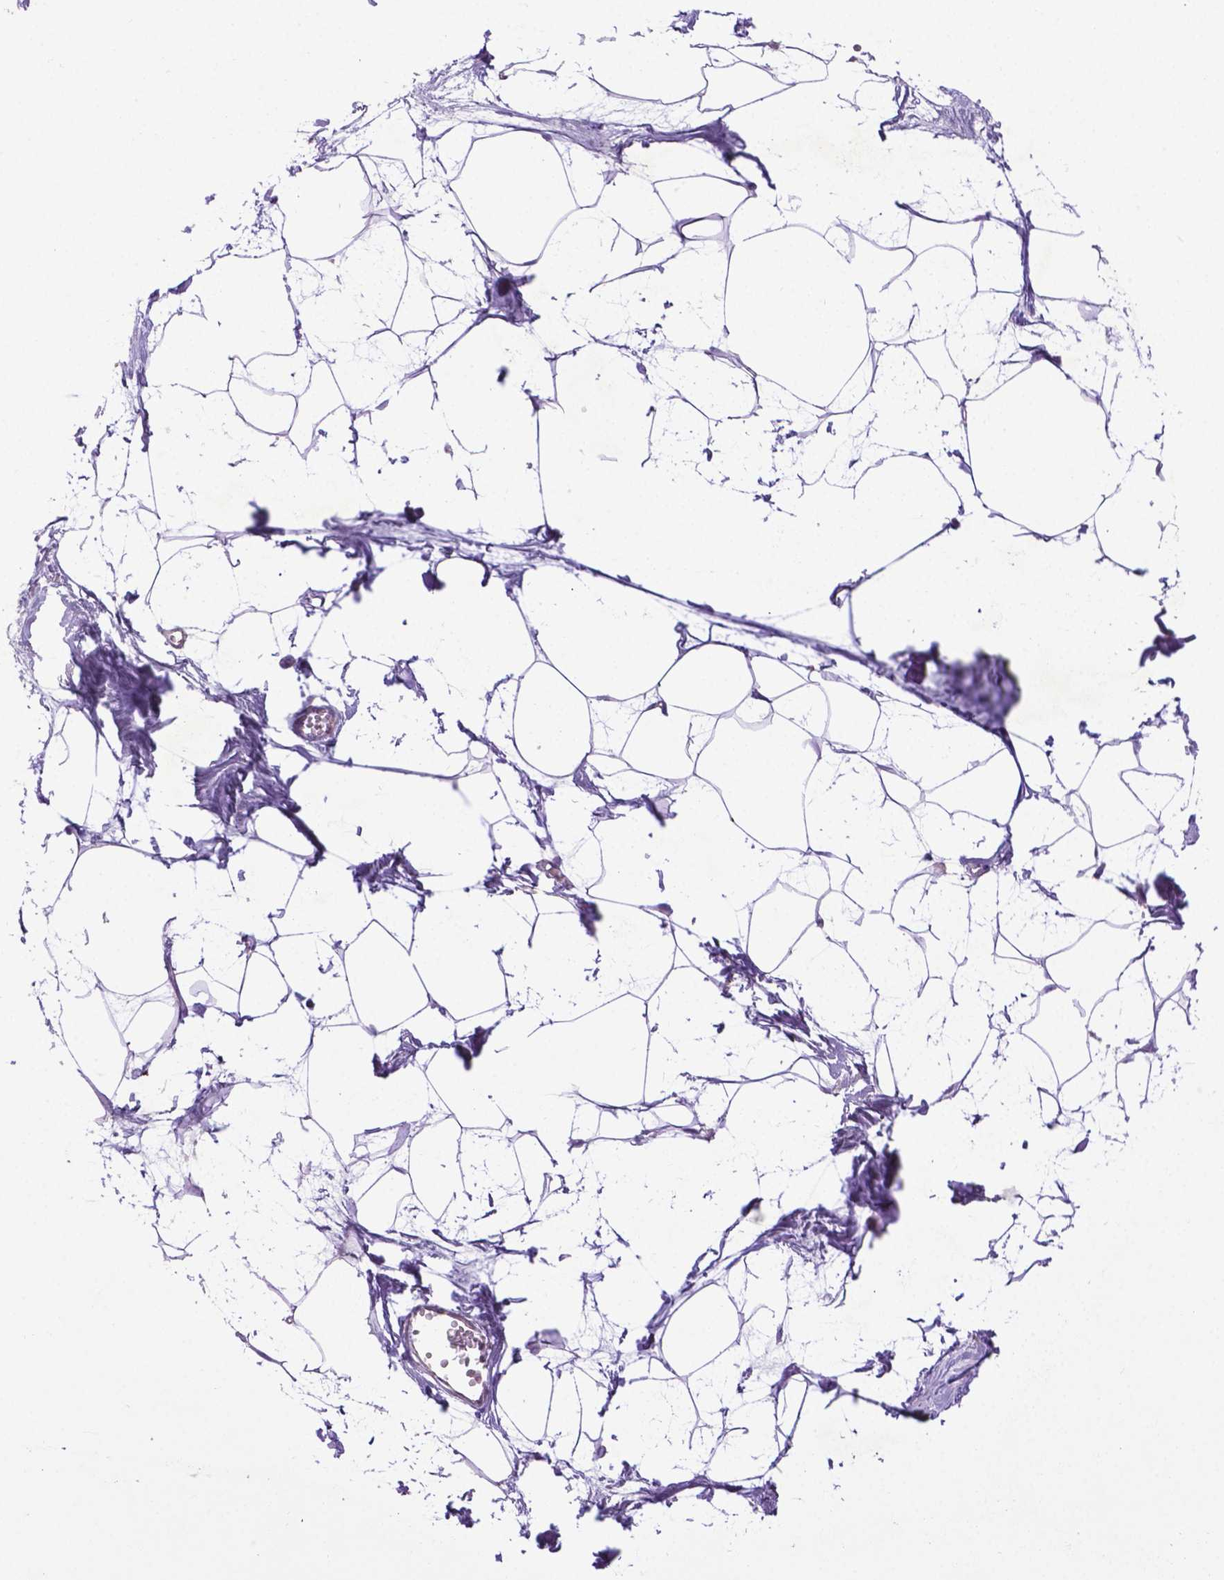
{"staining": {"intensity": "negative", "quantity": "none", "location": "none"}, "tissue": "breast", "cell_type": "Adipocytes", "image_type": "normal", "snomed": [{"axis": "morphology", "description": "Normal tissue, NOS"}, {"axis": "topography", "description": "Breast"}], "caption": "High magnification brightfield microscopy of normal breast stained with DAB (3,3'-diaminobenzidine) (brown) and counterstained with hematoxylin (blue): adipocytes show no significant positivity.", "gene": "CCER2", "patient": {"sex": "female", "age": 45}}